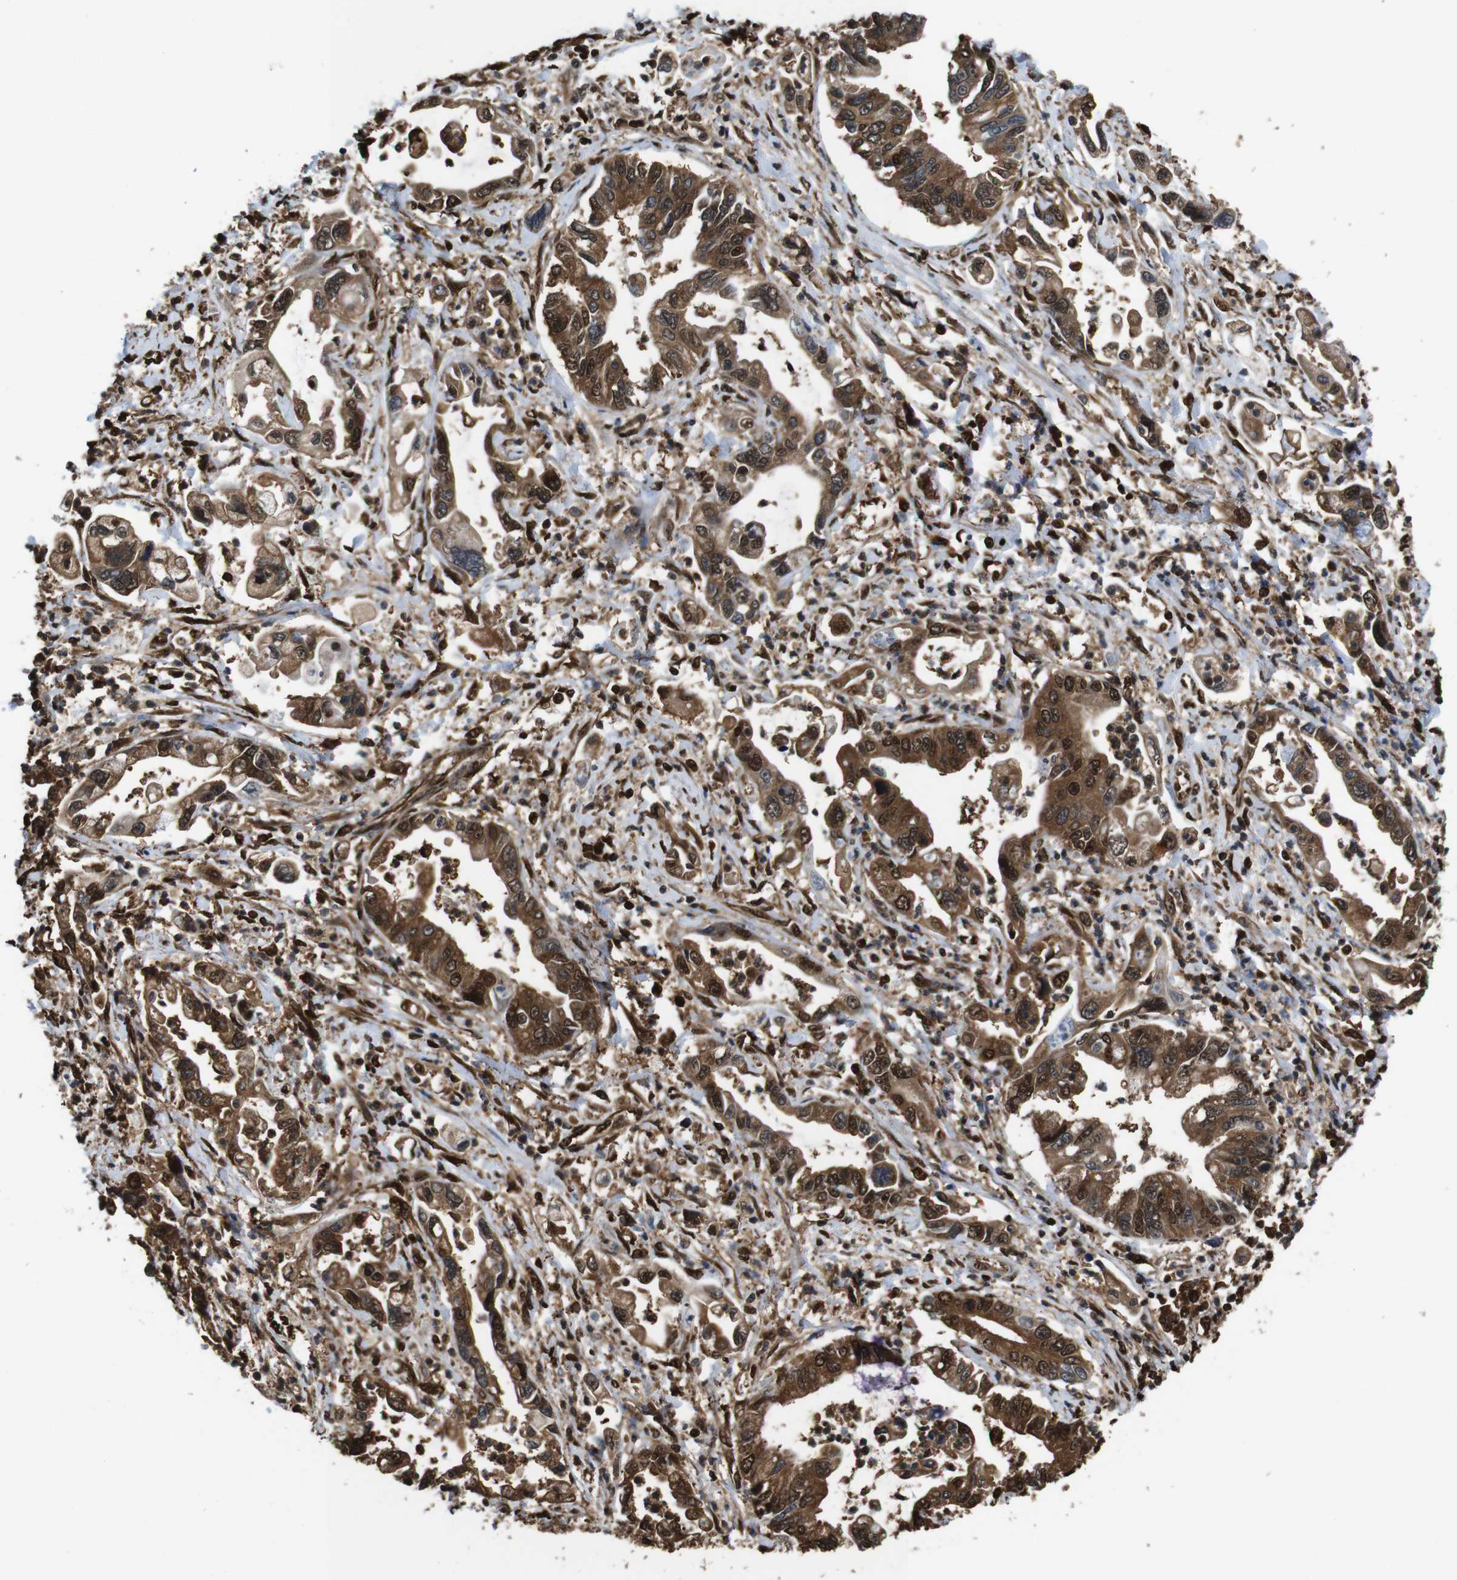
{"staining": {"intensity": "strong", "quantity": ">75%", "location": "cytoplasmic/membranous,nuclear"}, "tissue": "pancreatic cancer", "cell_type": "Tumor cells", "image_type": "cancer", "snomed": [{"axis": "morphology", "description": "Adenocarcinoma, NOS"}, {"axis": "topography", "description": "Pancreas"}], "caption": "Protein expression analysis of pancreatic cancer reveals strong cytoplasmic/membranous and nuclear staining in approximately >75% of tumor cells. (DAB (3,3'-diaminobenzidine) = brown stain, brightfield microscopy at high magnification).", "gene": "VCP", "patient": {"sex": "male", "age": 56}}